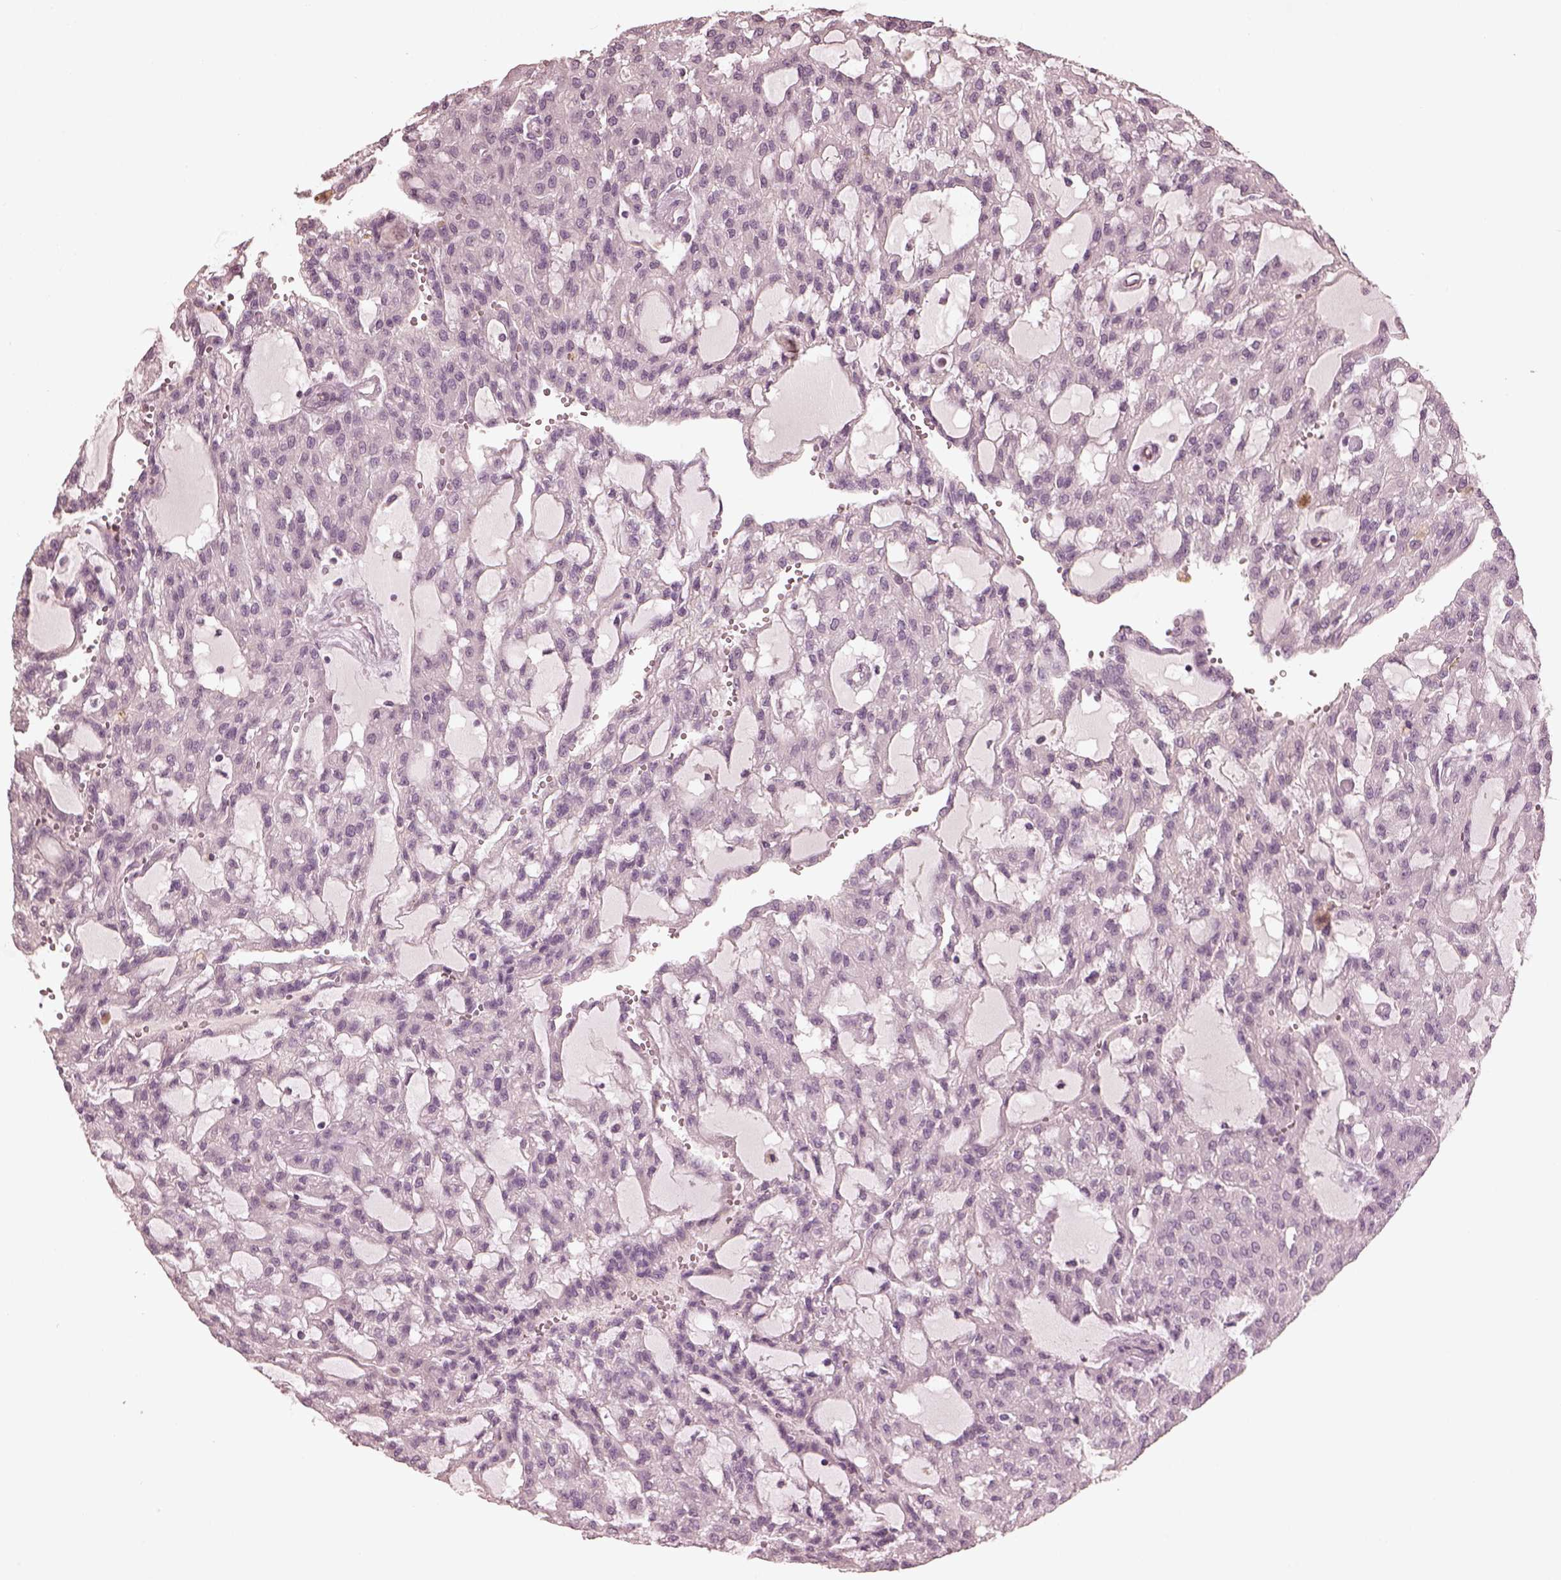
{"staining": {"intensity": "negative", "quantity": "none", "location": "none"}, "tissue": "renal cancer", "cell_type": "Tumor cells", "image_type": "cancer", "snomed": [{"axis": "morphology", "description": "Adenocarcinoma, NOS"}, {"axis": "topography", "description": "Kidney"}], "caption": "Immunohistochemical staining of renal cancer (adenocarcinoma) shows no significant expression in tumor cells.", "gene": "OPTC", "patient": {"sex": "male", "age": 63}}